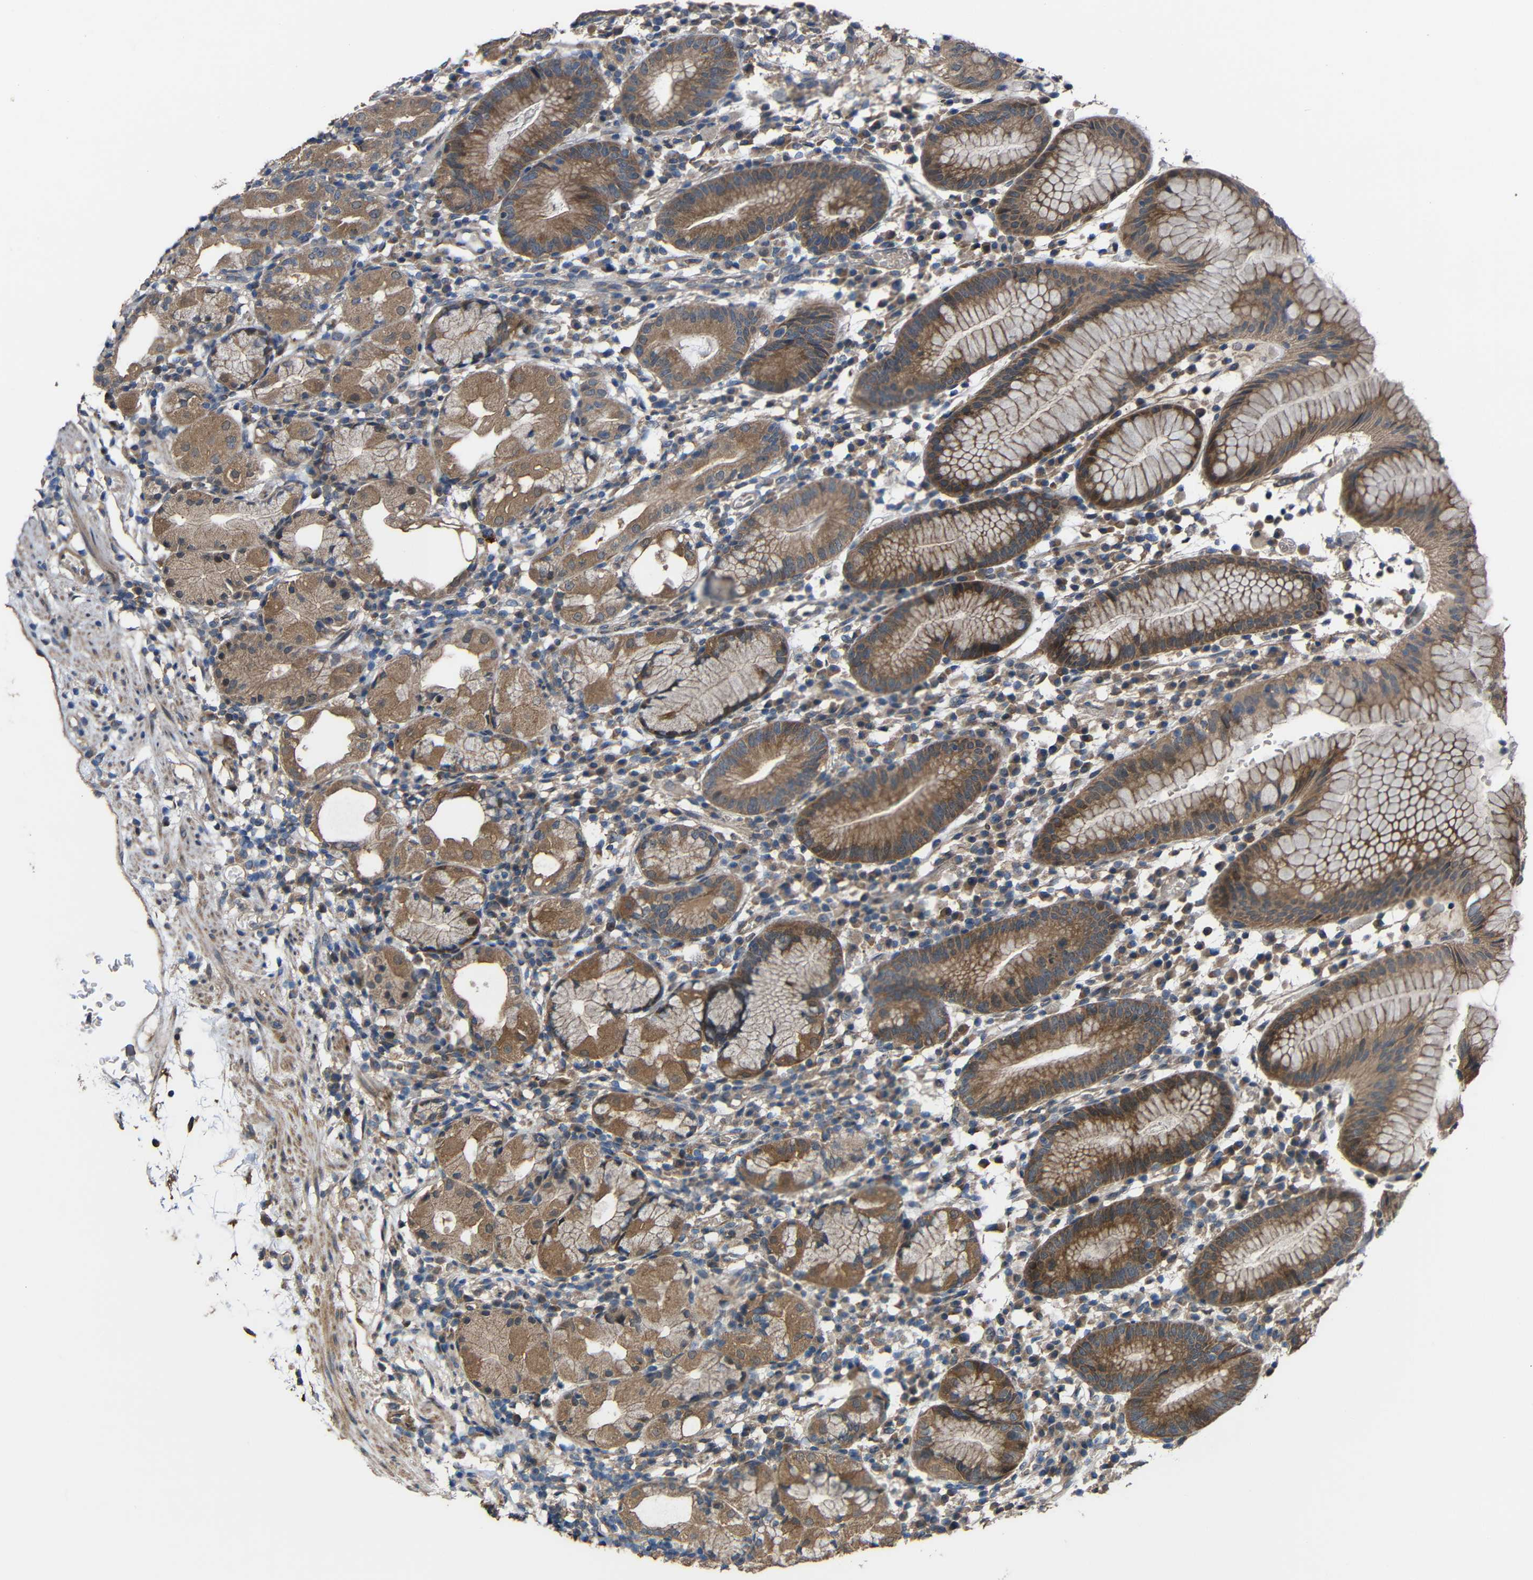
{"staining": {"intensity": "moderate", "quantity": ">75%", "location": "cytoplasmic/membranous"}, "tissue": "stomach", "cell_type": "Glandular cells", "image_type": "normal", "snomed": [{"axis": "morphology", "description": "Normal tissue, NOS"}, {"axis": "topography", "description": "Stomach"}, {"axis": "topography", "description": "Stomach, lower"}], "caption": "The immunohistochemical stain shows moderate cytoplasmic/membranous positivity in glandular cells of unremarkable stomach. The protein of interest is shown in brown color, while the nuclei are stained blue.", "gene": "CHST9", "patient": {"sex": "female", "age": 75}}